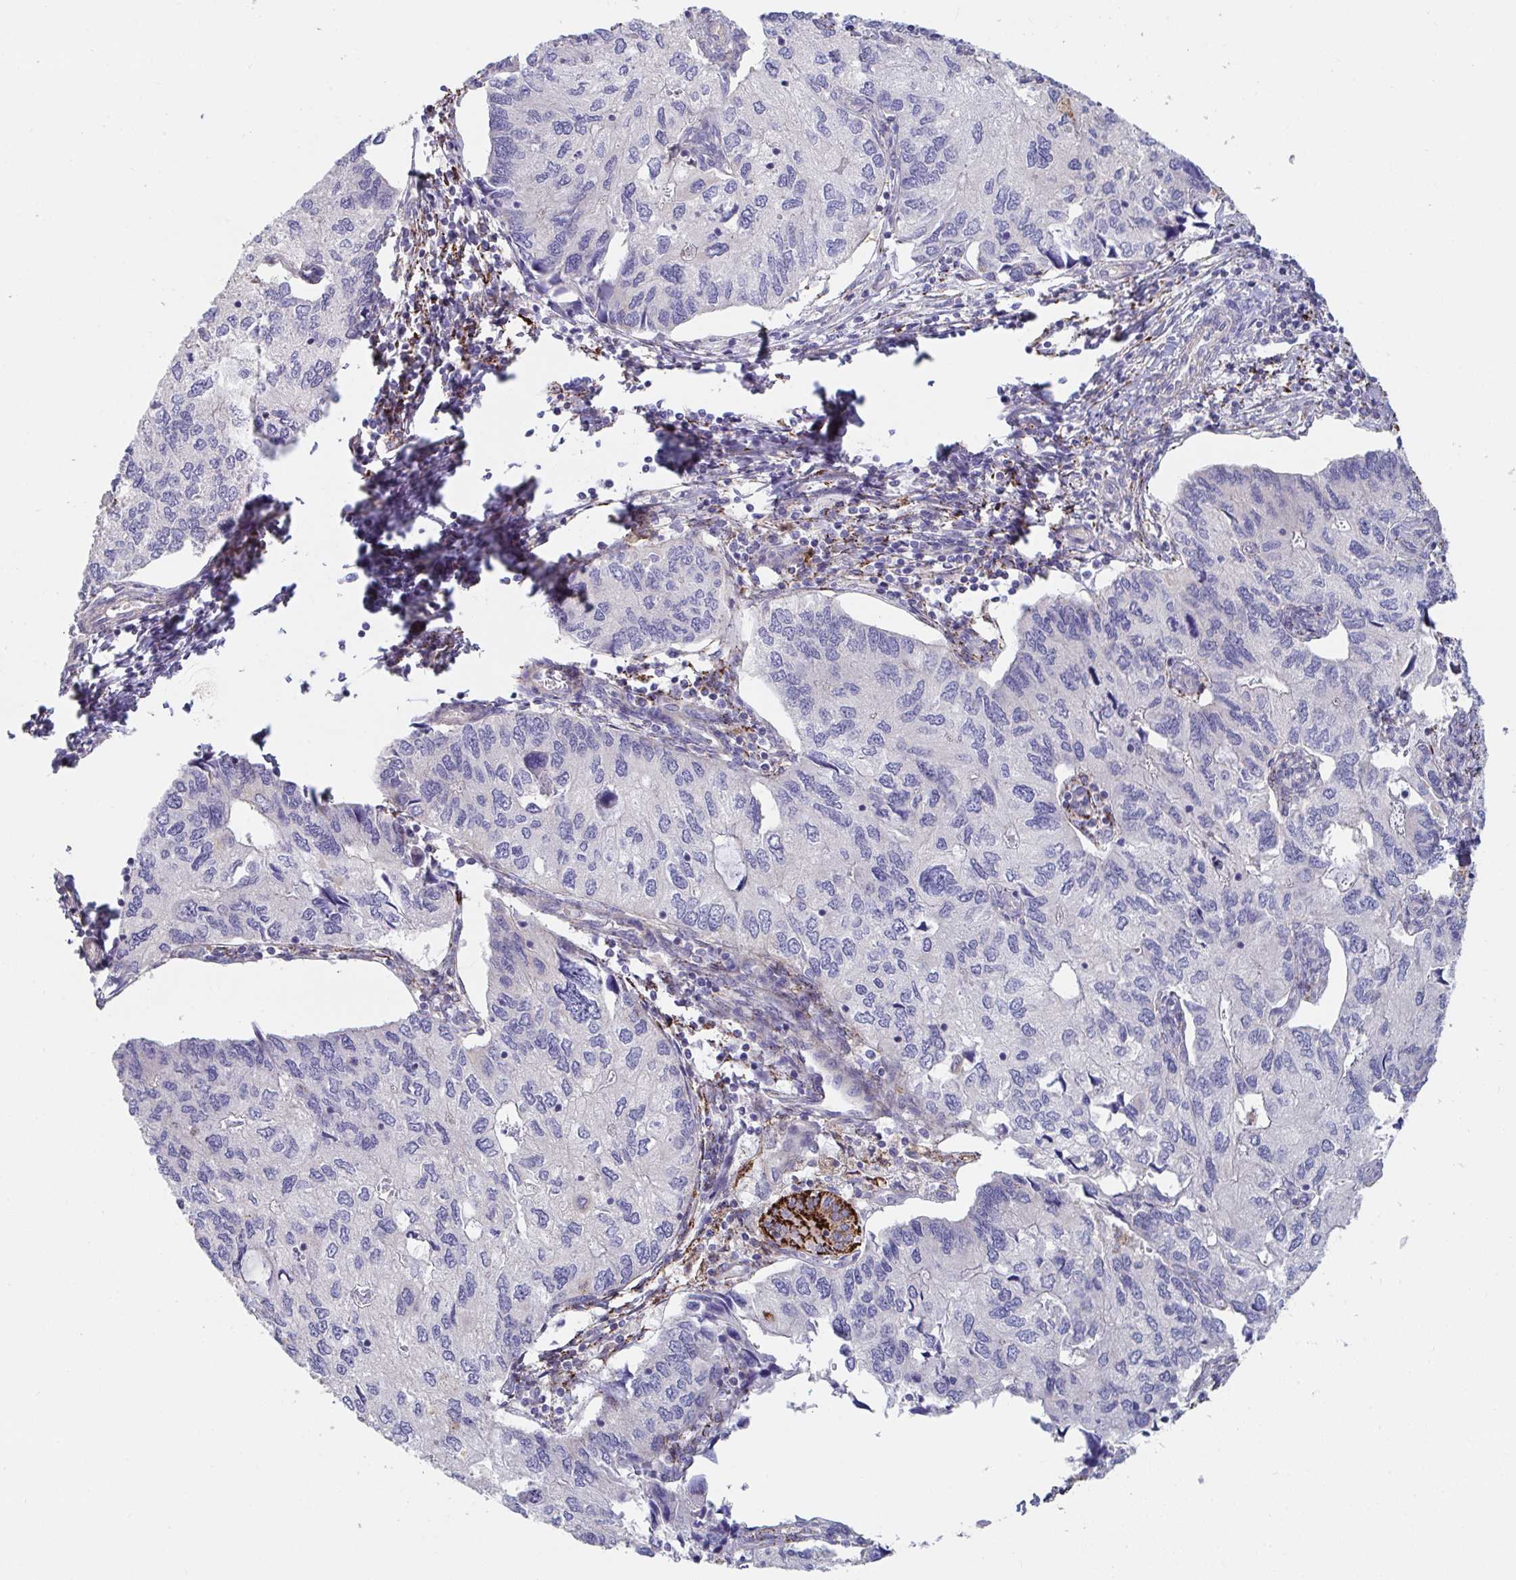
{"staining": {"intensity": "negative", "quantity": "none", "location": "none"}, "tissue": "endometrial cancer", "cell_type": "Tumor cells", "image_type": "cancer", "snomed": [{"axis": "morphology", "description": "Carcinoma, NOS"}, {"axis": "topography", "description": "Uterus"}], "caption": "There is no significant staining in tumor cells of carcinoma (endometrial).", "gene": "FAM156B", "patient": {"sex": "female", "age": 76}}